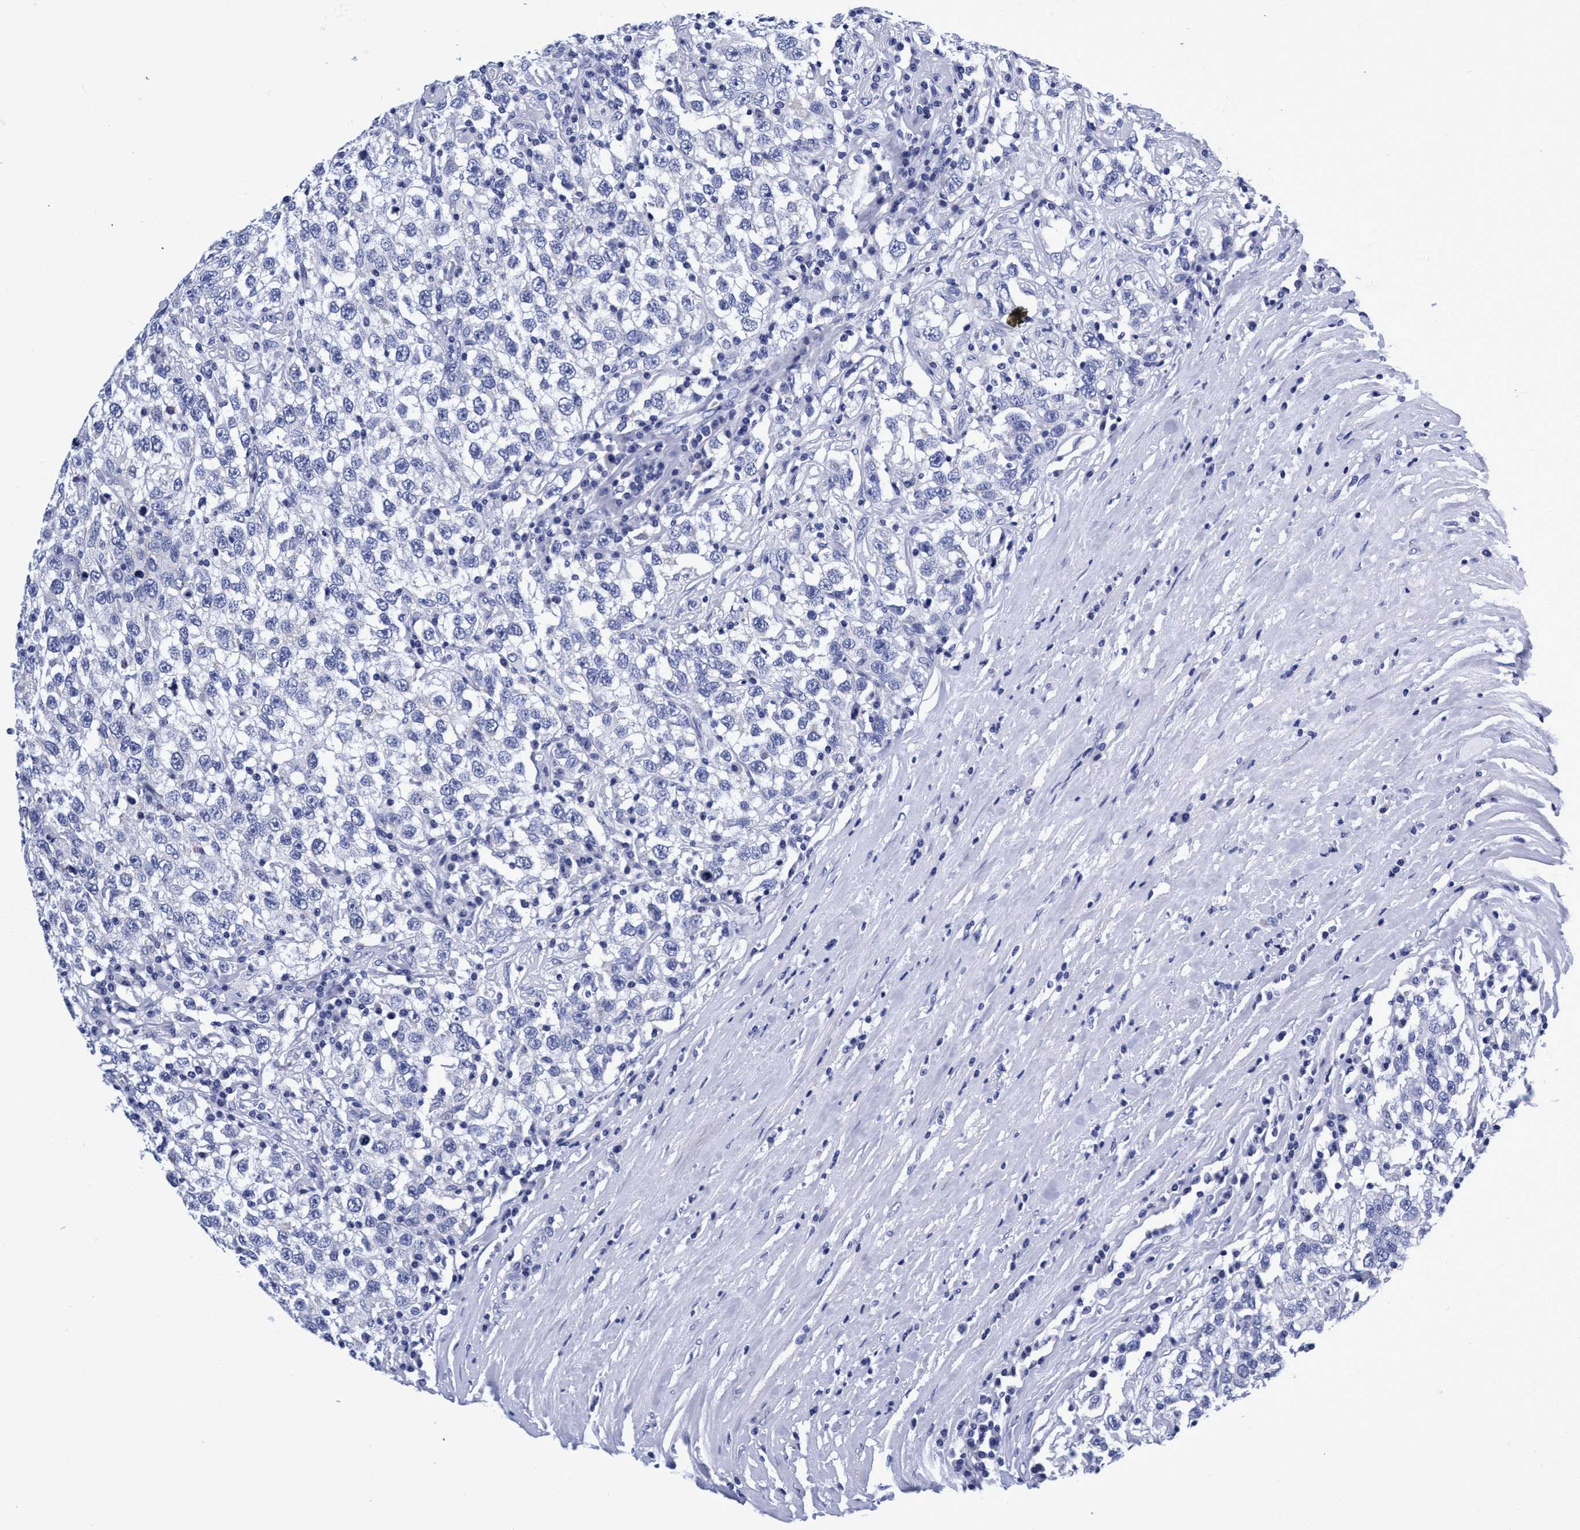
{"staining": {"intensity": "negative", "quantity": "none", "location": "none"}, "tissue": "testis cancer", "cell_type": "Tumor cells", "image_type": "cancer", "snomed": [{"axis": "morphology", "description": "Seminoma, NOS"}, {"axis": "topography", "description": "Testis"}], "caption": "Seminoma (testis) was stained to show a protein in brown. There is no significant staining in tumor cells.", "gene": "PLPPR1", "patient": {"sex": "male", "age": 41}}